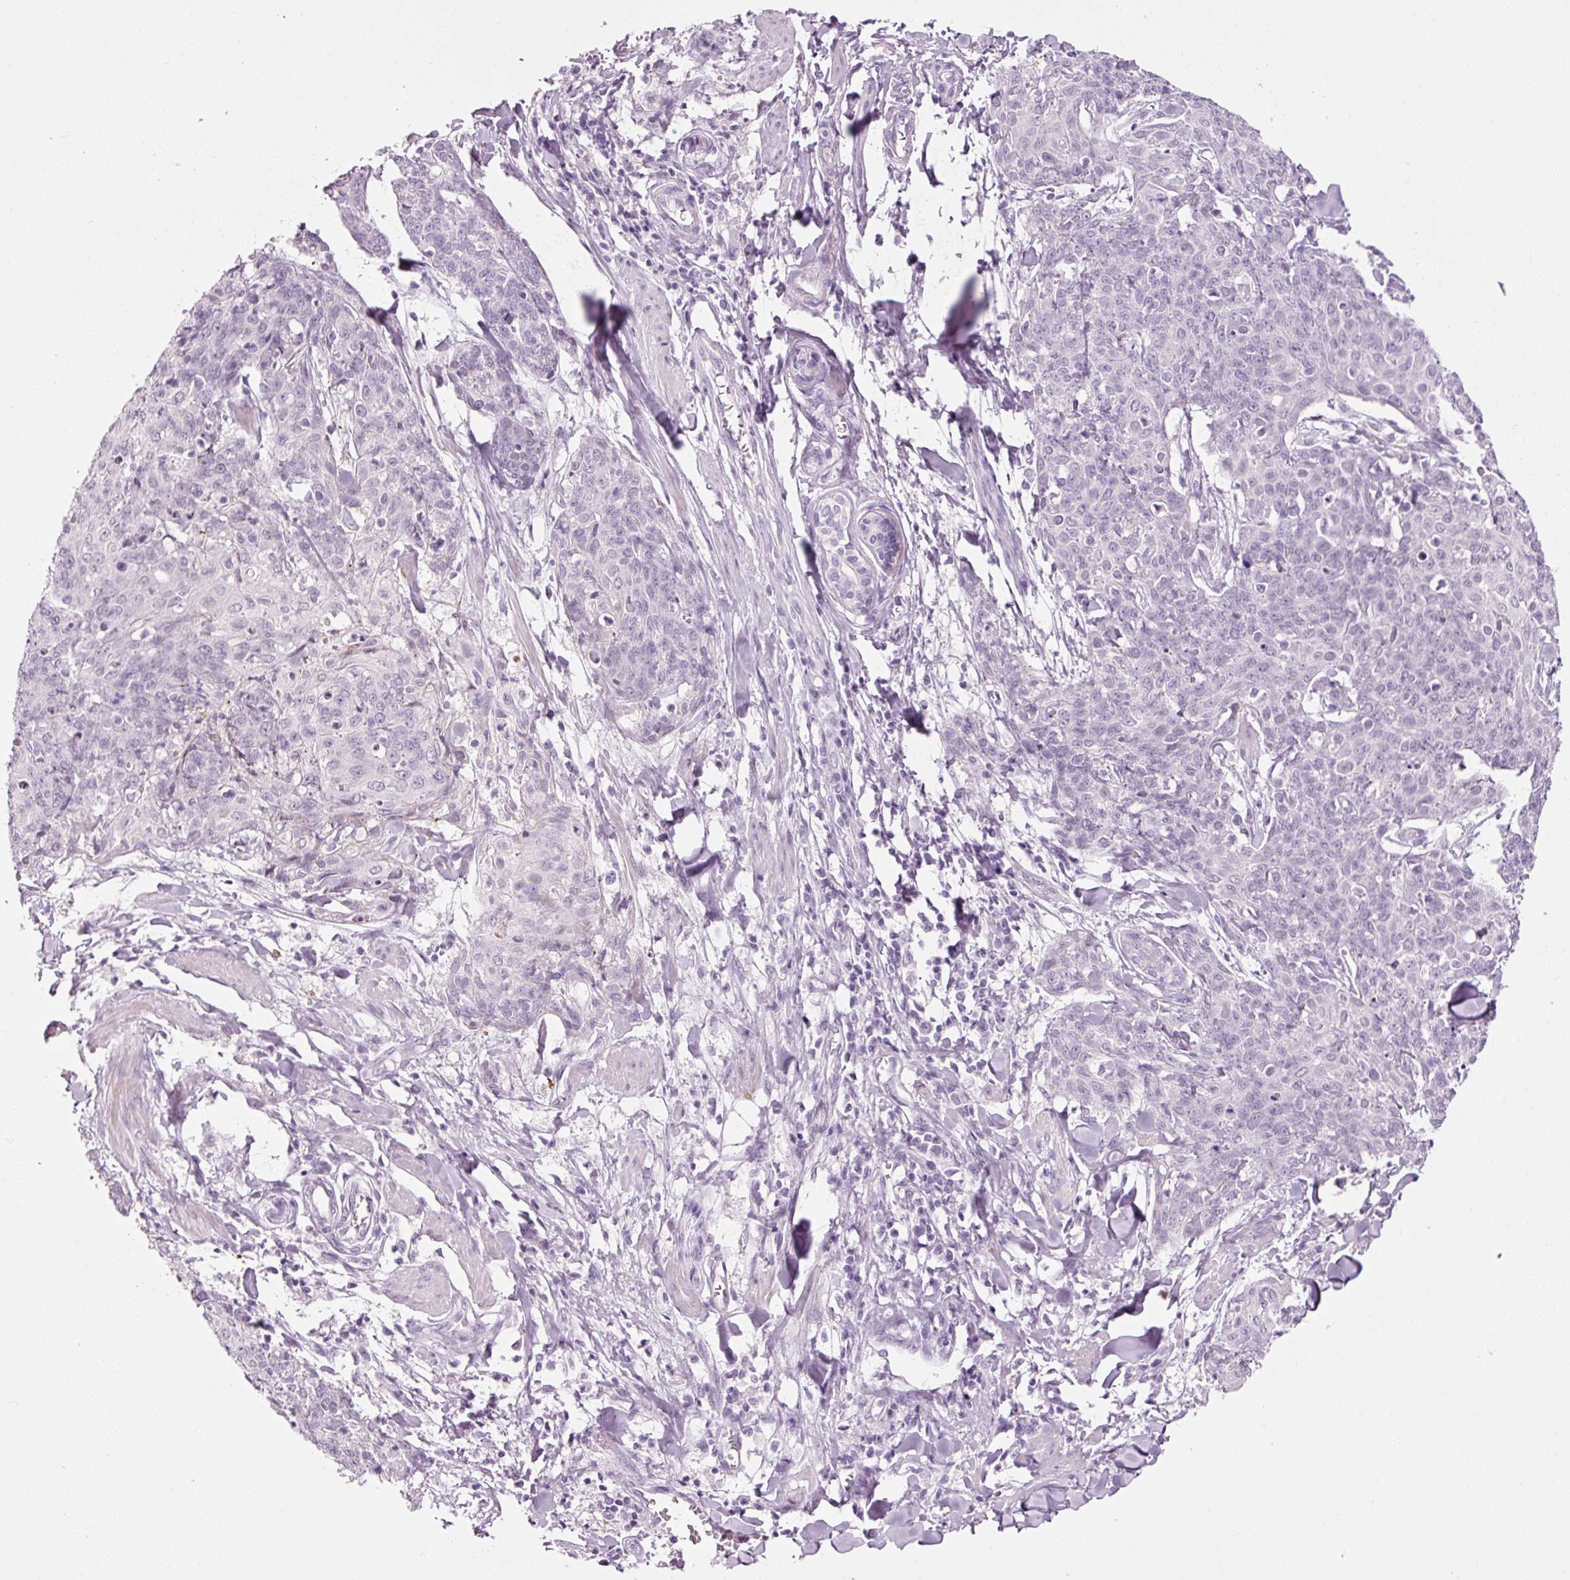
{"staining": {"intensity": "weak", "quantity": "<25%", "location": "nuclear"}, "tissue": "skin cancer", "cell_type": "Tumor cells", "image_type": "cancer", "snomed": [{"axis": "morphology", "description": "Squamous cell carcinoma, NOS"}, {"axis": "topography", "description": "Skin"}, {"axis": "topography", "description": "Vulva"}], "caption": "A high-resolution micrograph shows immunohistochemistry staining of skin cancer (squamous cell carcinoma), which displays no significant positivity in tumor cells. (DAB (3,3'-diaminobenzidine) IHC with hematoxylin counter stain).", "gene": "ANKRD20A1", "patient": {"sex": "female", "age": 85}}